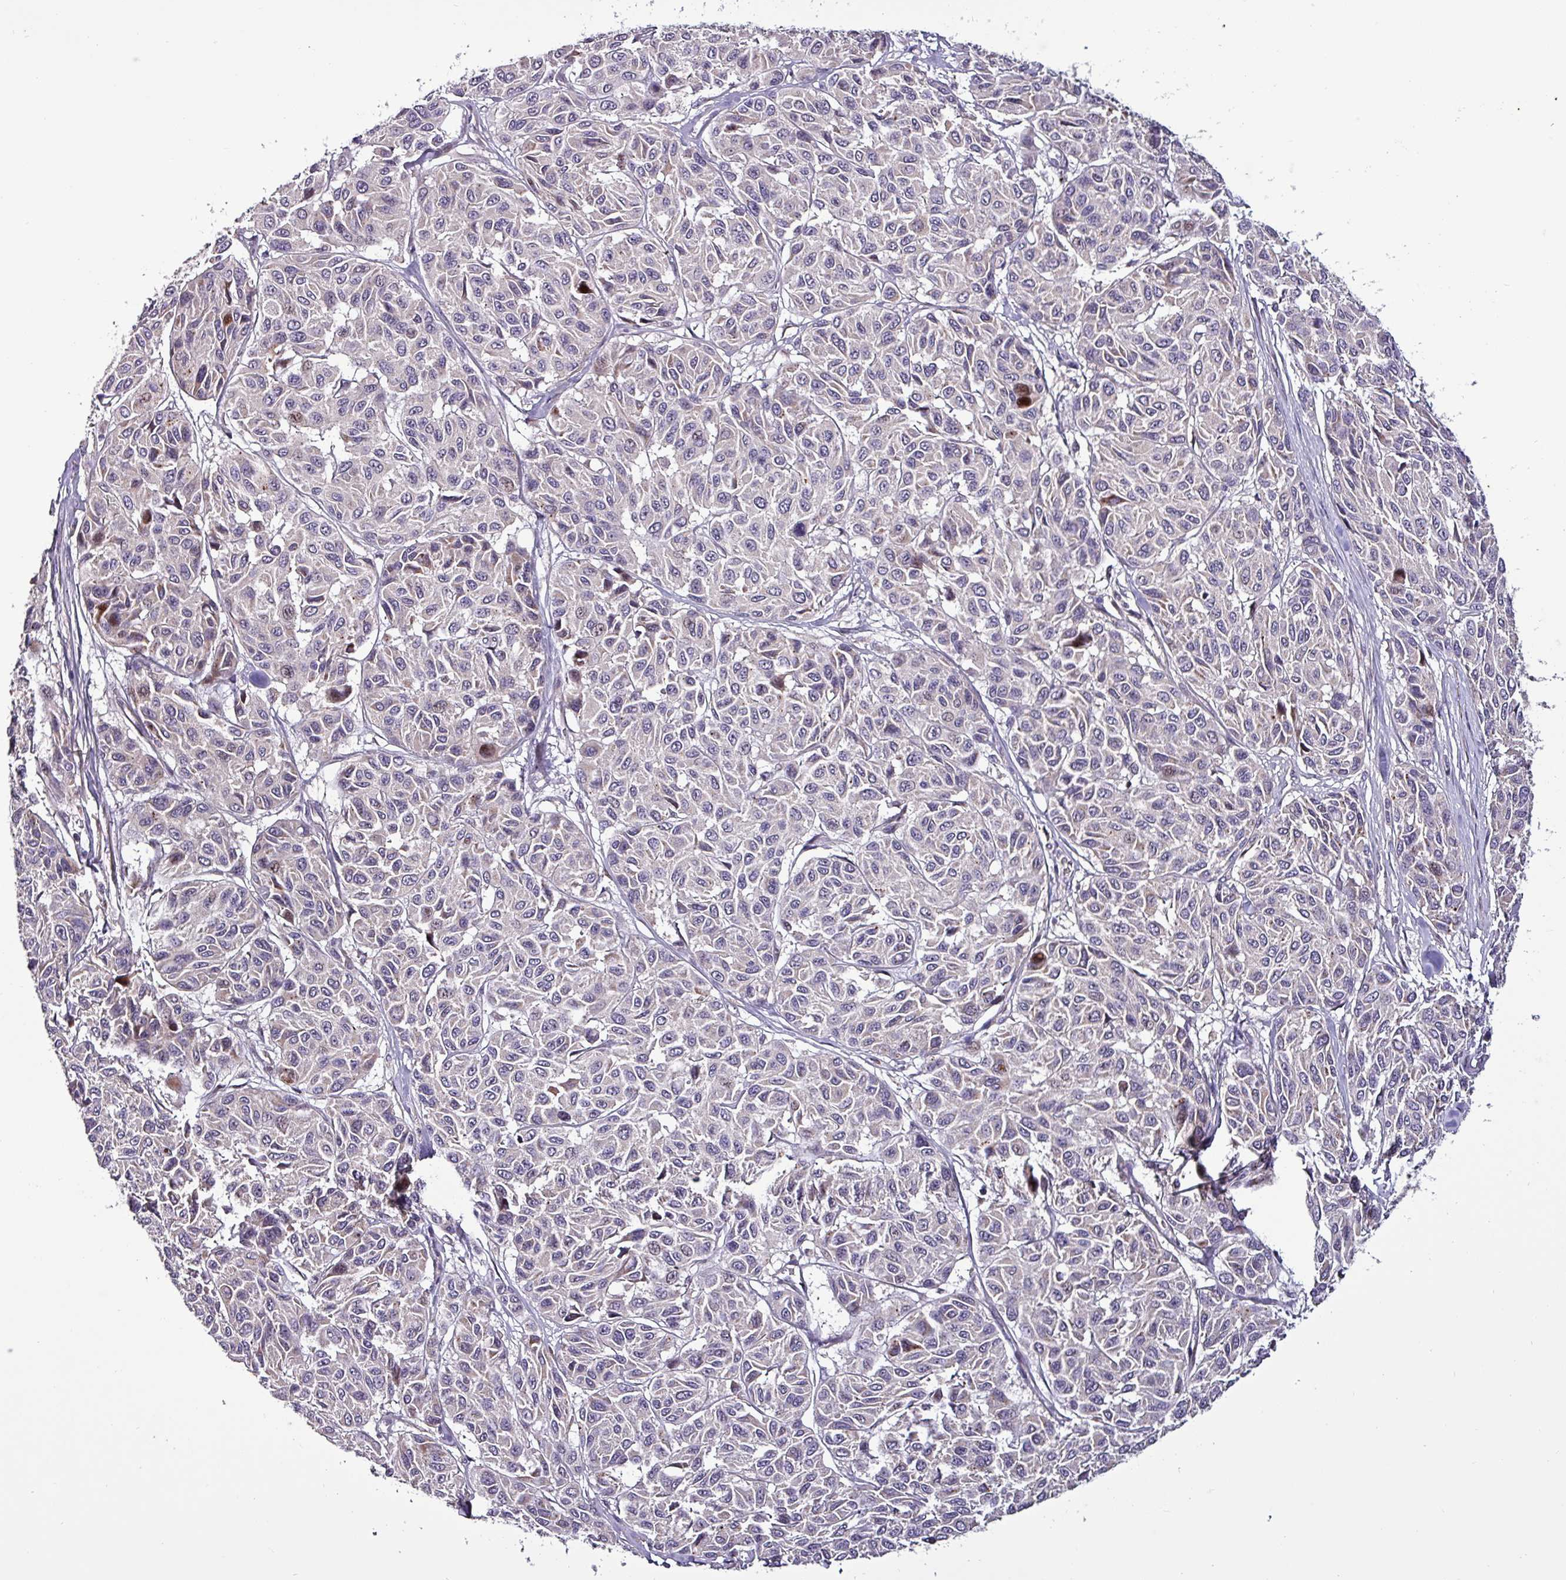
{"staining": {"intensity": "negative", "quantity": "none", "location": "none"}, "tissue": "melanoma", "cell_type": "Tumor cells", "image_type": "cancer", "snomed": [{"axis": "morphology", "description": "Malignant melanoma, NOS"}, {"axis": "topography", "description": "Skin"}], "caption": "DAB immunohistochemical staining of human melanoma displays no significant staining in tumor cells. Nuclei are stained in blue.", "gene": "GRAPL", "patient": {"sex": "female", "age": 66}}